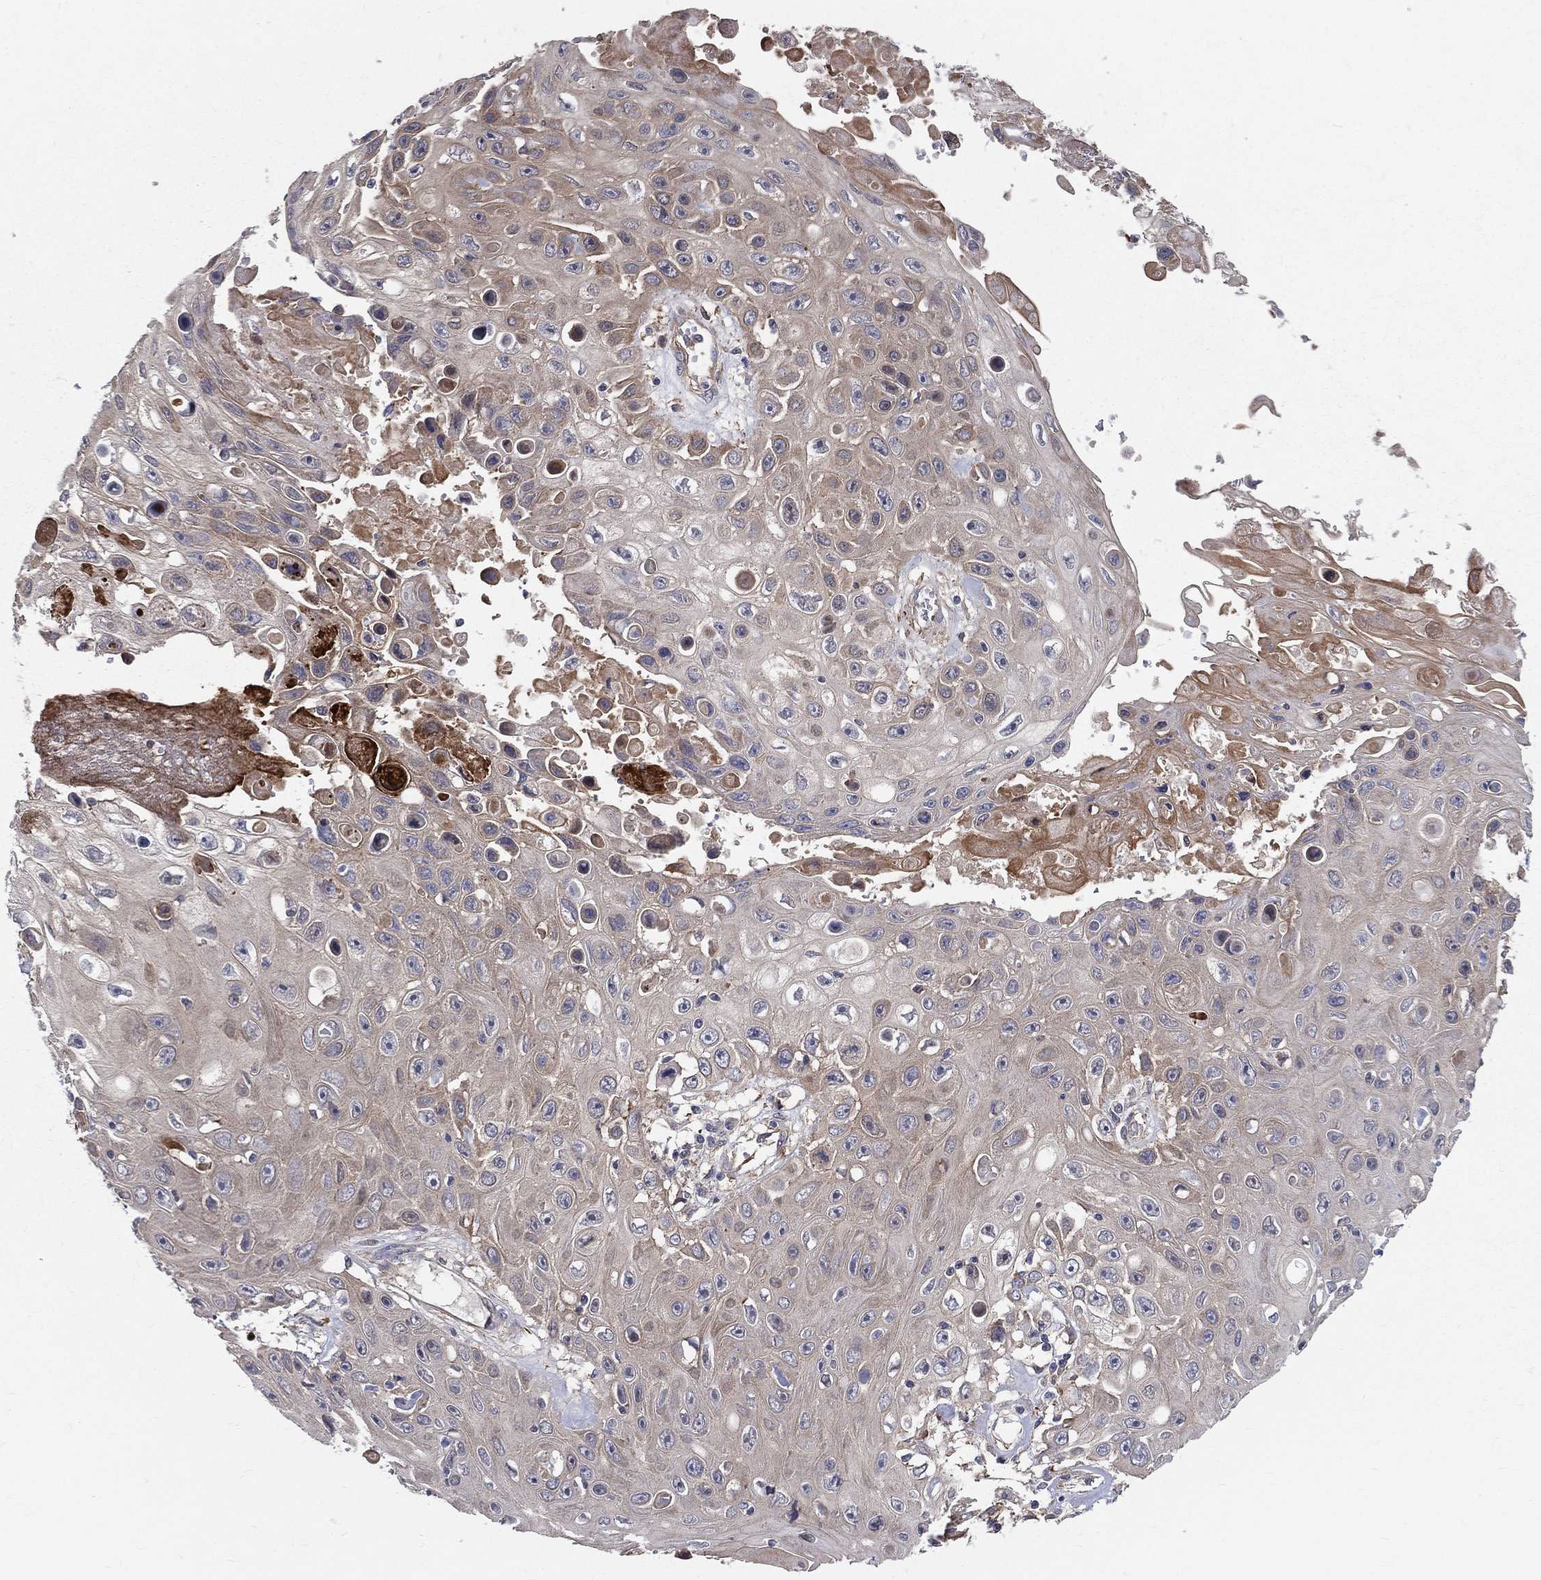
{"staining": {"intensity": "moderate", "quantity": "<25%", "location": "cytoplasmic/membranous"}, "tissue": "skin cancer", "cell_type": "Tumor cells", "image_type": "cancer", "snomed": [{"axis": "morphology", "description": "Squamous cell carcinoma, NOS"}, {"axis": "topography", "description": "Skin"}], "caption": "Skin squamous cell carcinoma stained for a protein (brown) demonstrates moderate cytoplasmic/membranous positive staining in about <25% of tumor cells.", "gene": "POMZP3", "patient": {"sex": "male", "age": 82}}